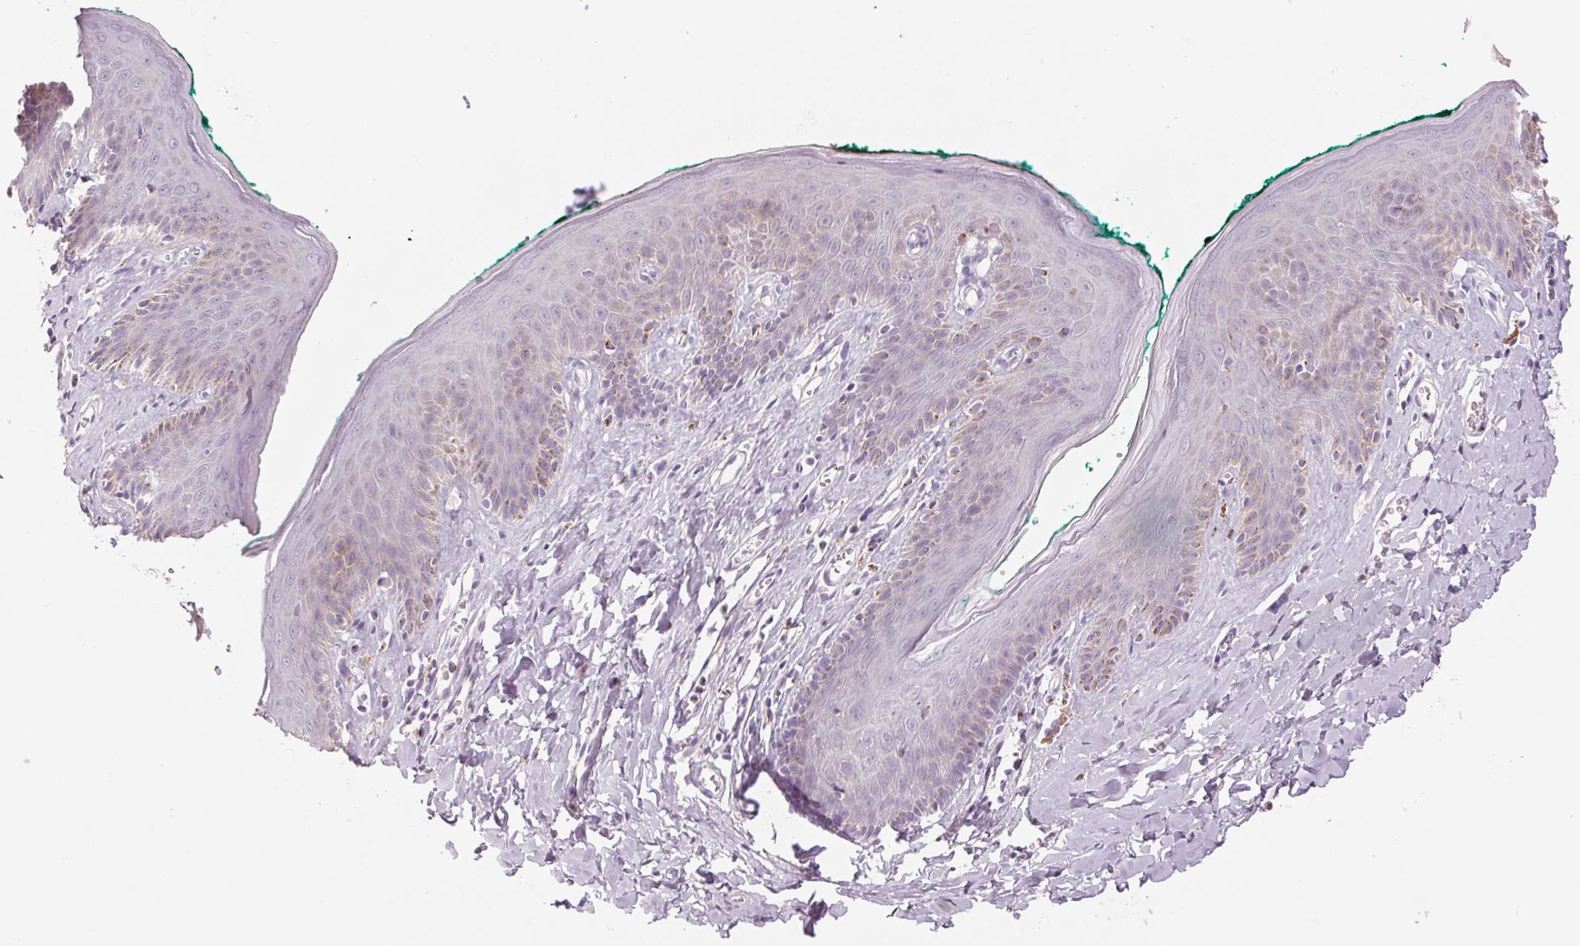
{"staining": {"intensity": "moderate", "quantity": "<25%", "location": "cytoplasmic/membranous"}, "tissue": "skin", "cell_type": "Epidermal cells", "image_type": "normal", "snomed": [{"axis": "morphology", "description": "Normal tissue, NOS"}, {"axis": "topography", "description": "Vulva"}, {"axis": "topography", "description": "Peripheral nerve tissue"}], "caption": "Immunohistochemical staining of unremarkable skin reveals <25% levels of moderate cytoplasmic/membranous protein expression in approximately <25% of epidermal cells.", "gene": "GALNT7", "patient": {"sex": "female", "age": 66}}